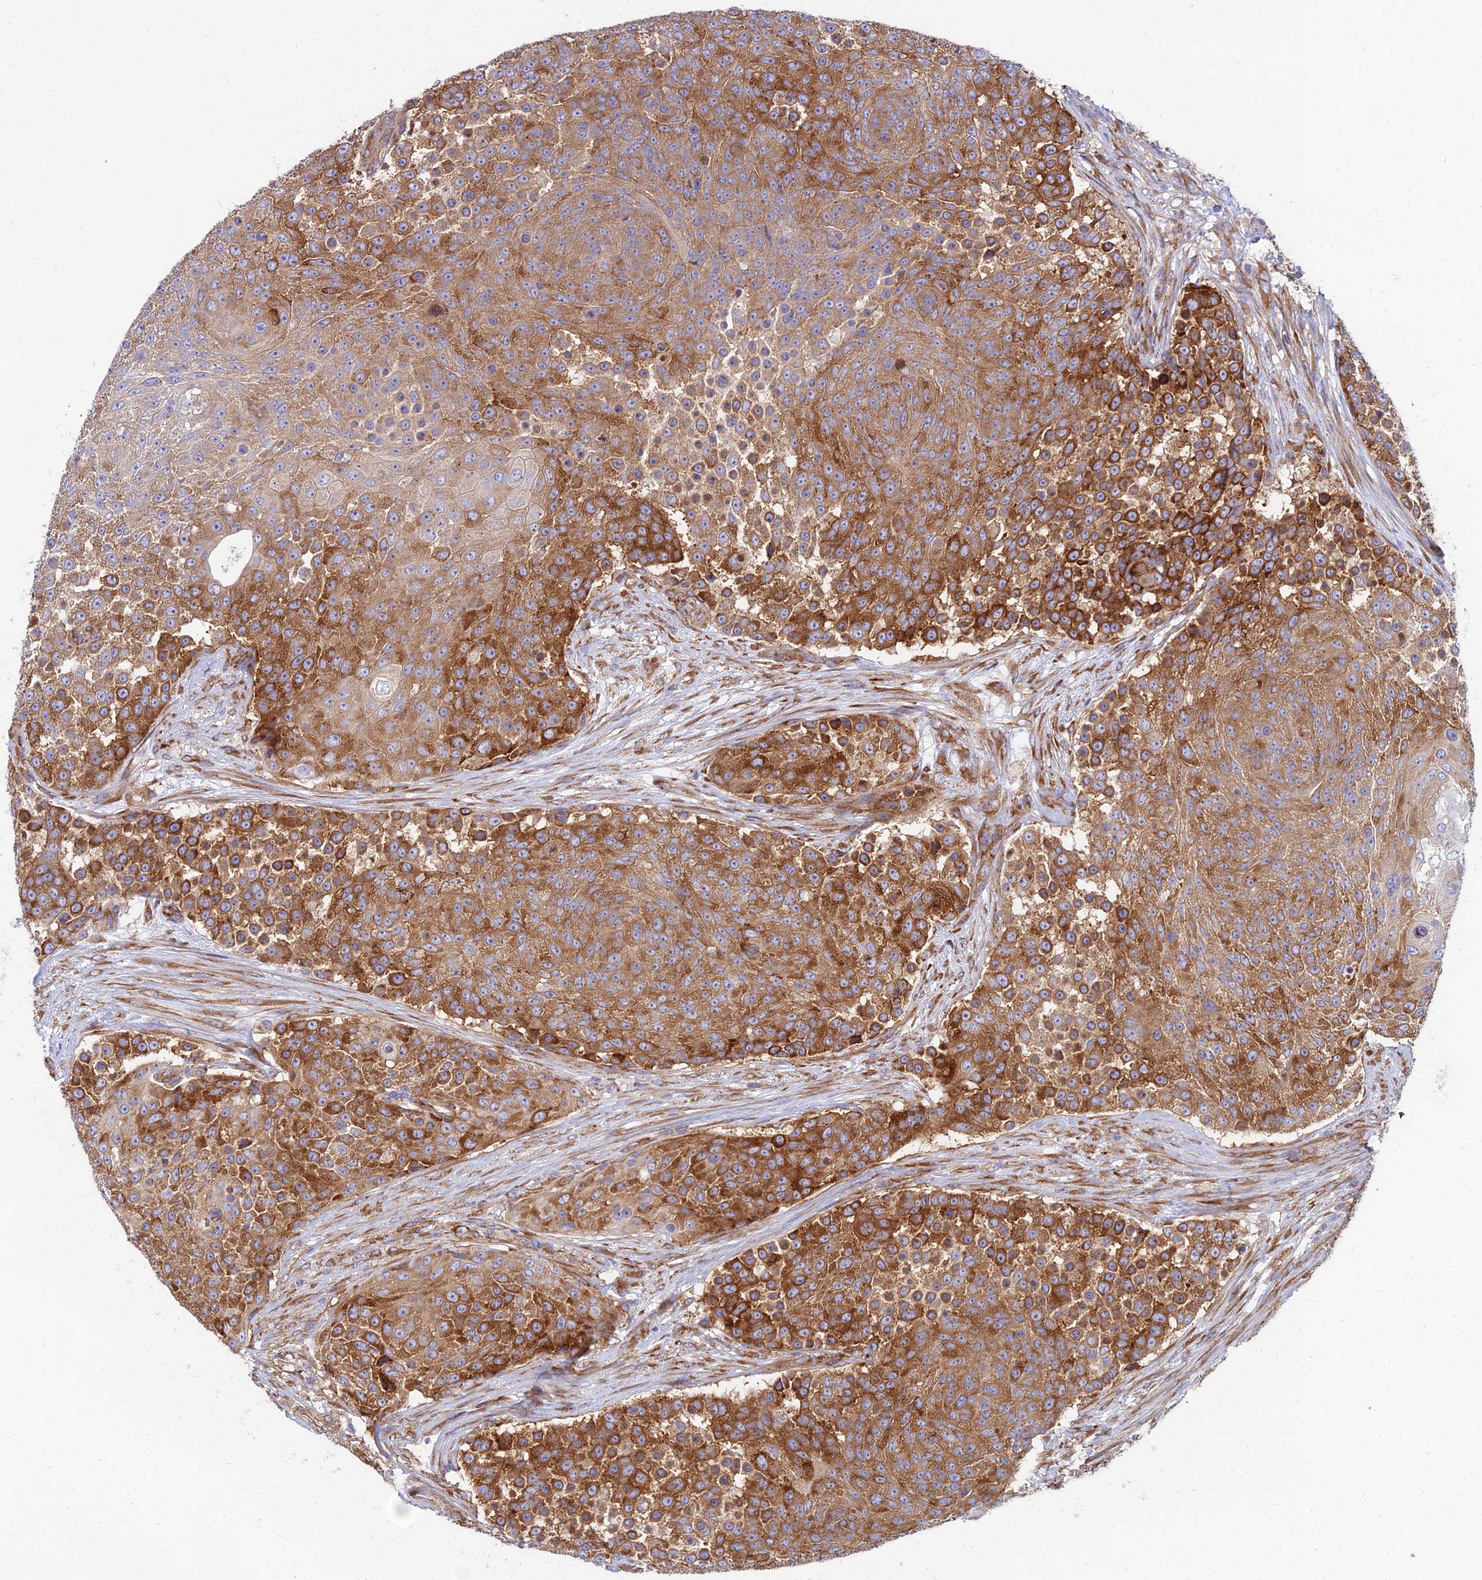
{"staining": {"intensity": "strong", "quantity": ">75%", "location": "cytoplasmic/membranous"}, "tissue": "urothelial cancer", "cell_type": "Tumor cells", "image_type": "cancer", "snomed": [{"axis": "morphology", "description": "Urothelial carcinoma, High grade"}, {"axis": "topography", "description": "Urinary bladder"}], "caption": "Strong cytoplasmic/membranous positivity is seen in about >75% of tumor cells in urothelial cancer.", "gene": "TXLNA", "patient": {"sex": "female", "age": 63}}